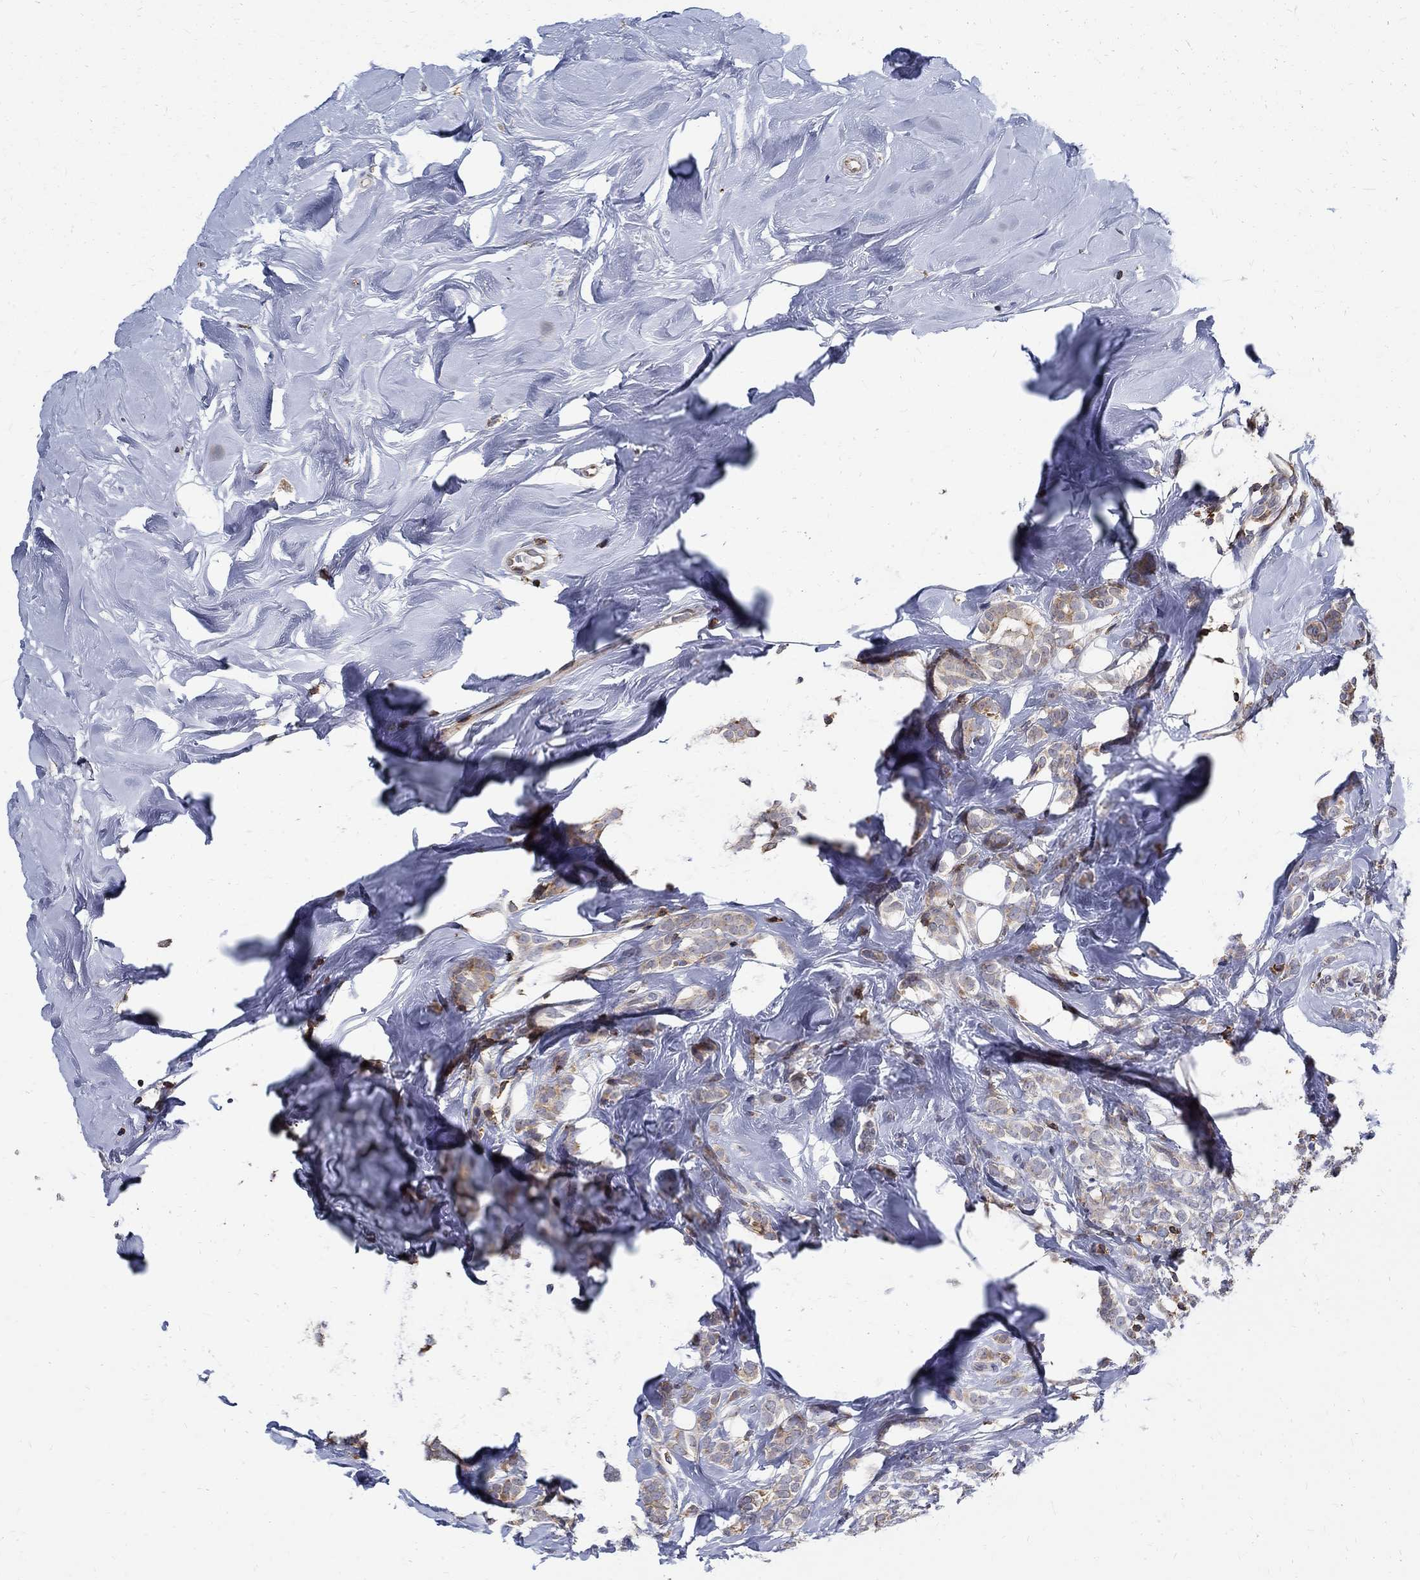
{"staining": {"intensity": "weak", "quantity": "25%-75%", "location": "cytoplasmic/membranous"}, "tissue": "breast cancer", "cell_type": "Tumor cells", "image_type": "cancer", "snomed": [{"axis": "morphology", "description": "Lobular carcinoma"}, {"axis": "topography", "description": "Breast"}], "caption": "Immunohistochemistry of breast lobular carcinoma displays low levels of weak cytoplasmic/membranous expression in approximately 25%-75% of tumor cells.", "gene": "AGAP2", "patient": {"sex": "female", "age": 49}}